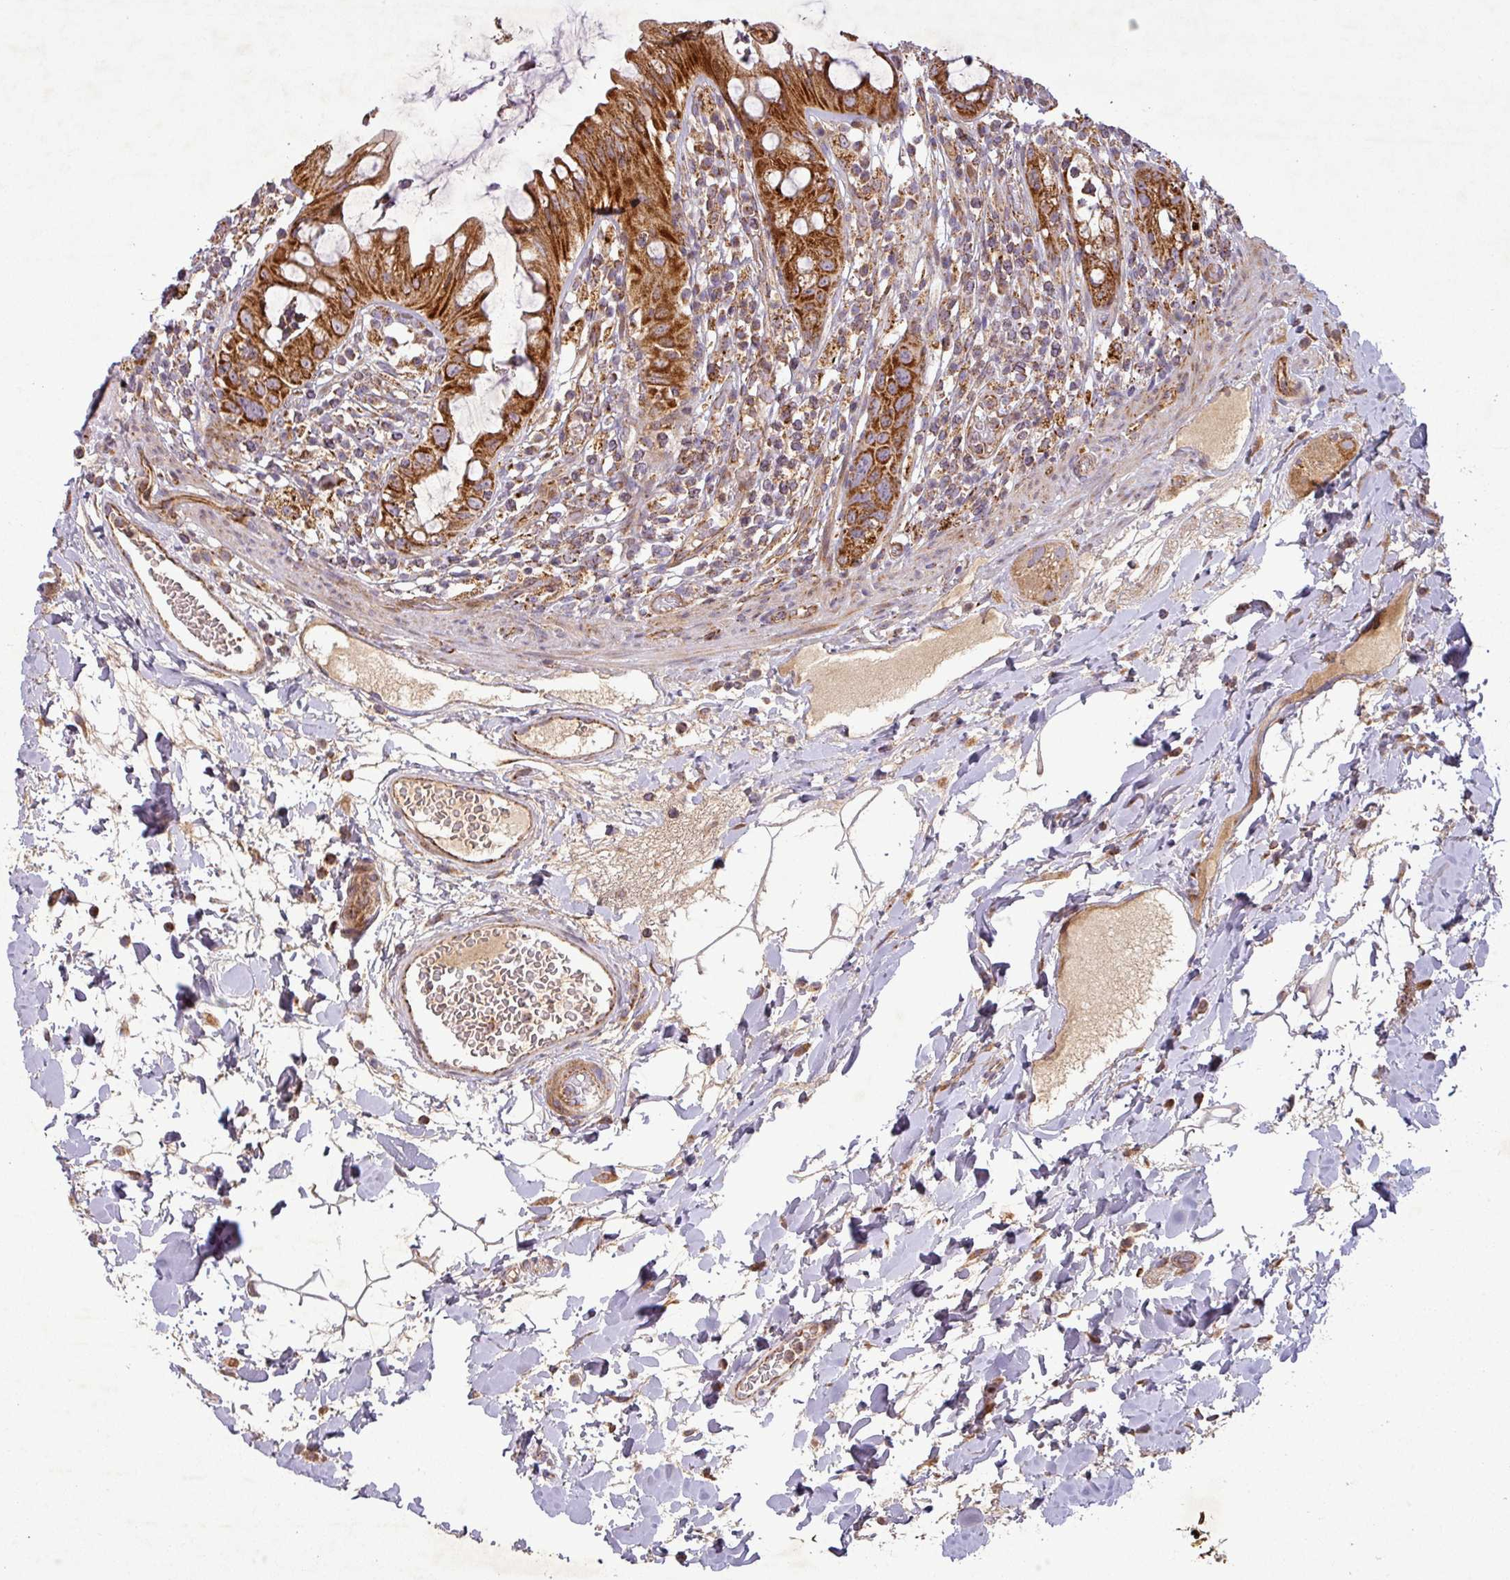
{"staining": {"intensity": "strong", "quantity": ">75%", "location": "cytoplasmic/membranous"}, "tissue": "rectum", "cell_type": "Glandular cells", "image_type": "normal", "snomed": [{"axis": "morphology", "description": "Normal tissue, NOS"}, {"axis": "topography", "description": "Rectum"}], "caption": "A high-resolution histopathology image shows immunohistochemistry (IHC) staining of benign rectum, which exhibits strong cytoplasmic/membranous staining in about >75% of glandular cells.", "gene": "GPD2", "patient": {"sex": "female", "age": 57}}